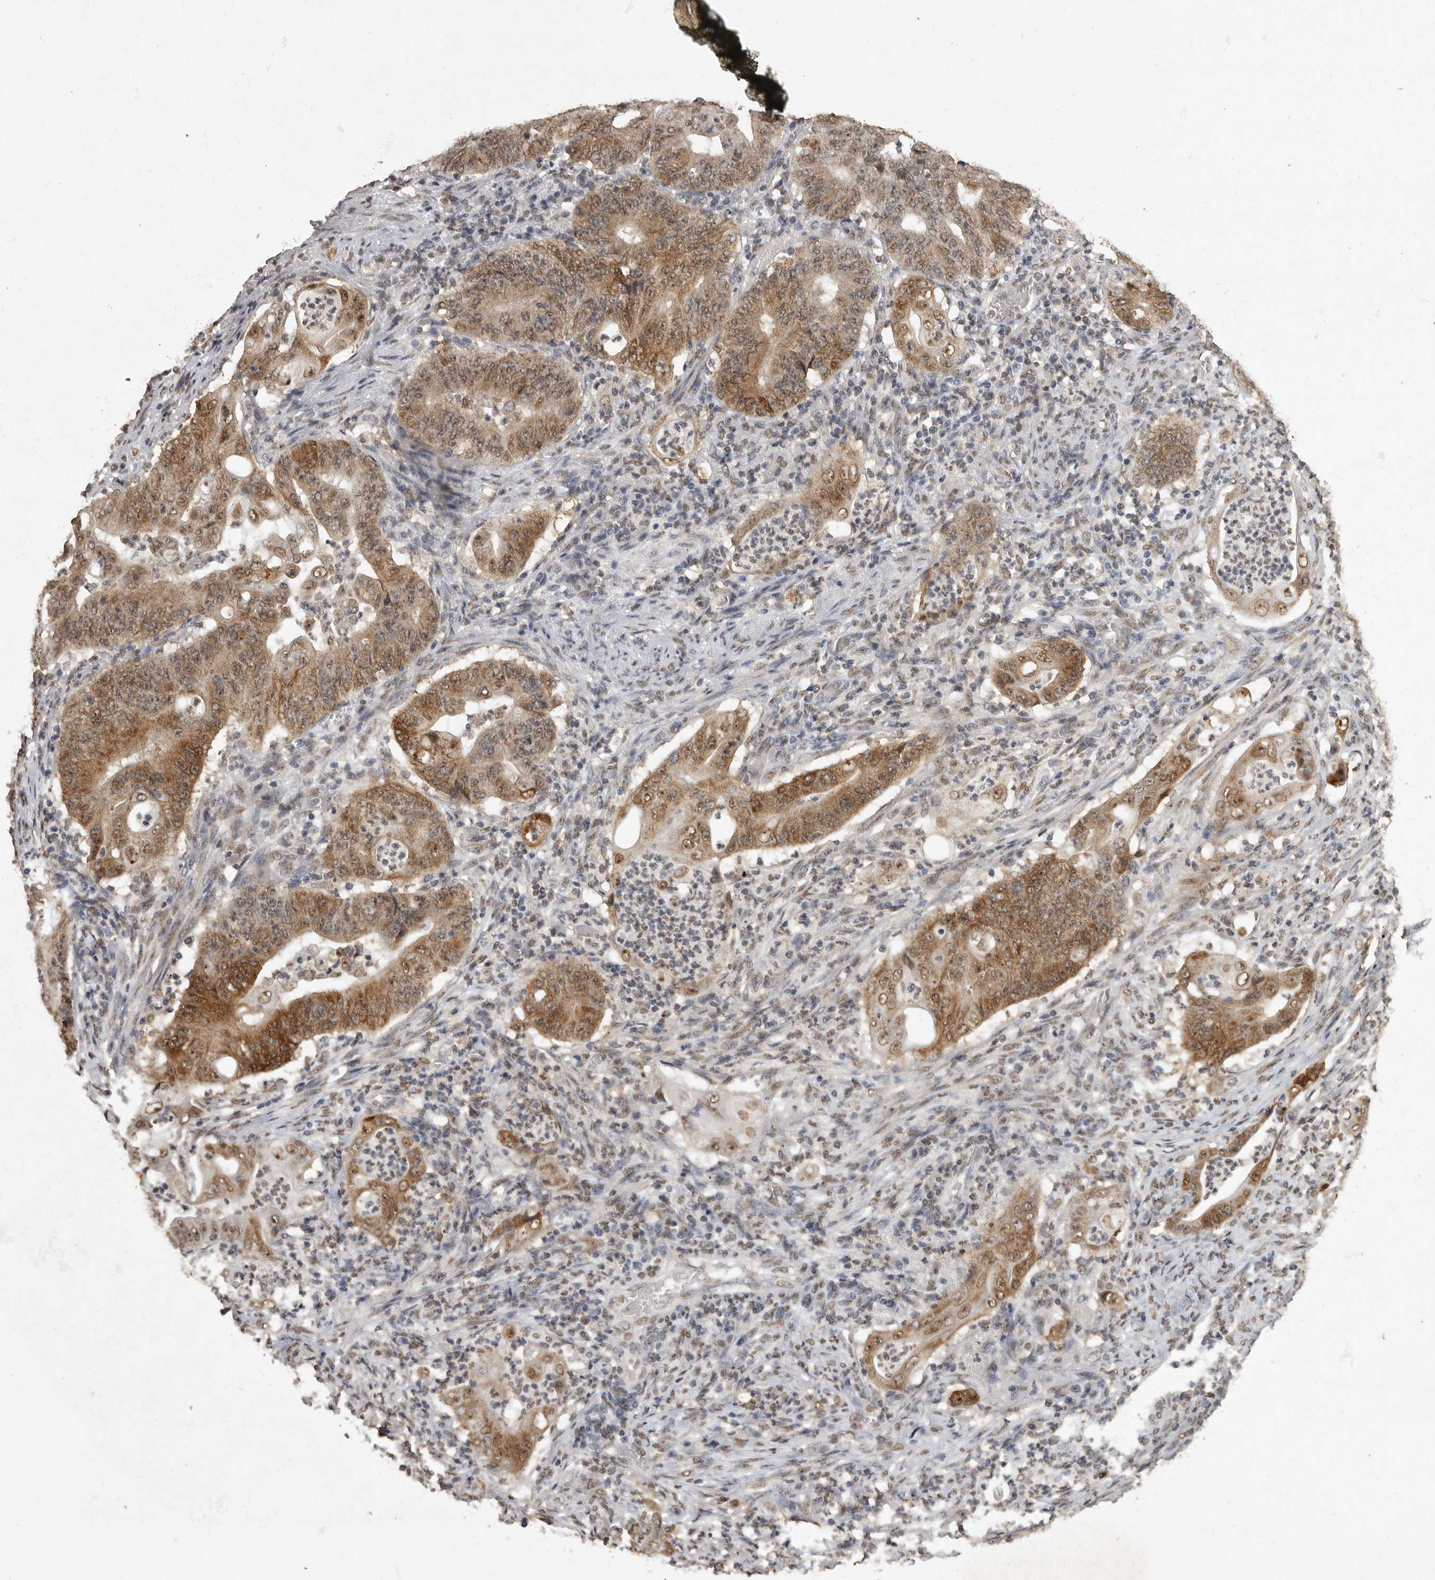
{"staining": {"intensity": "moderate", "quantity": ">75%", "location": "cytoplasmic/membranous,nuclear"}, "tissue": "stomach cancer", "cell_type": "Tumor cells", "image_type": "cancer", "snomed": [{"axis": "morphology", "description": "Adenocarcinoma, NOS"}, {"axis": "topography", "description": "Stomach"}], "caption": "Moderate cytoplasmic/membranous and nuclear staining is present in approximately >75% of tumor cells in stomach adenocarcinoma.", "gene": "NBL1", "patient": {"sex": "female", "age": 73}}